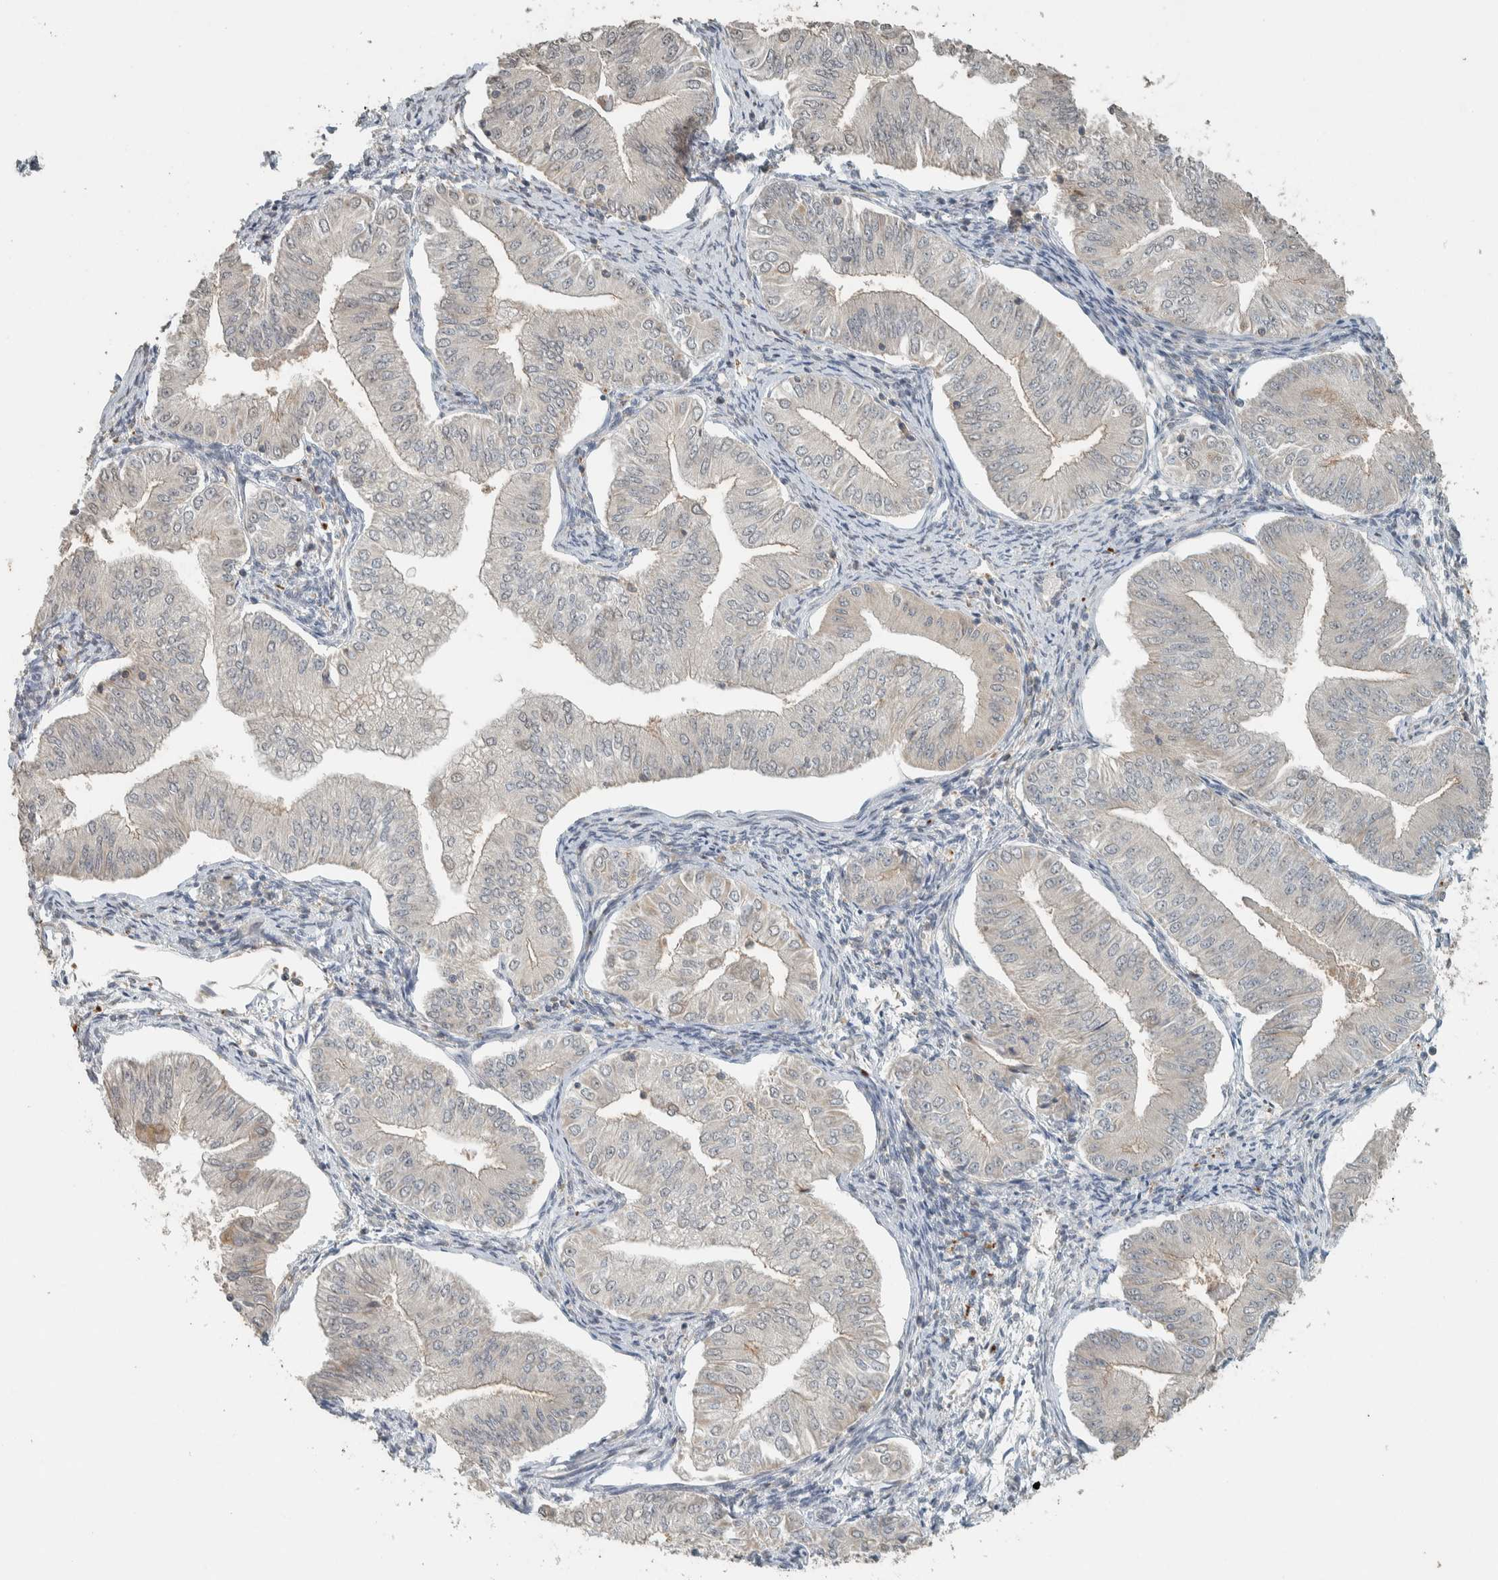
{"staining": {"intensity": "negative", "quantity": "none", "location": "none"}, "tissue": "endometrial cancer", "cell_type": "Tumor cells", "image_type": "cancer", "snomed": [{"axis": "morphology", "description": "Normal tissue, NOS"}, {"axis": "morphology", "description": "Adenocarcinoma, NOS"}, {"axis": "topography", "description": "Endometrium"}], "caption": "Tumor cells are negative for protein expression in human endometrial adenocarcinoma.", "gene": "PDE7B", "patient": {"sex": "female", "age": 53}}